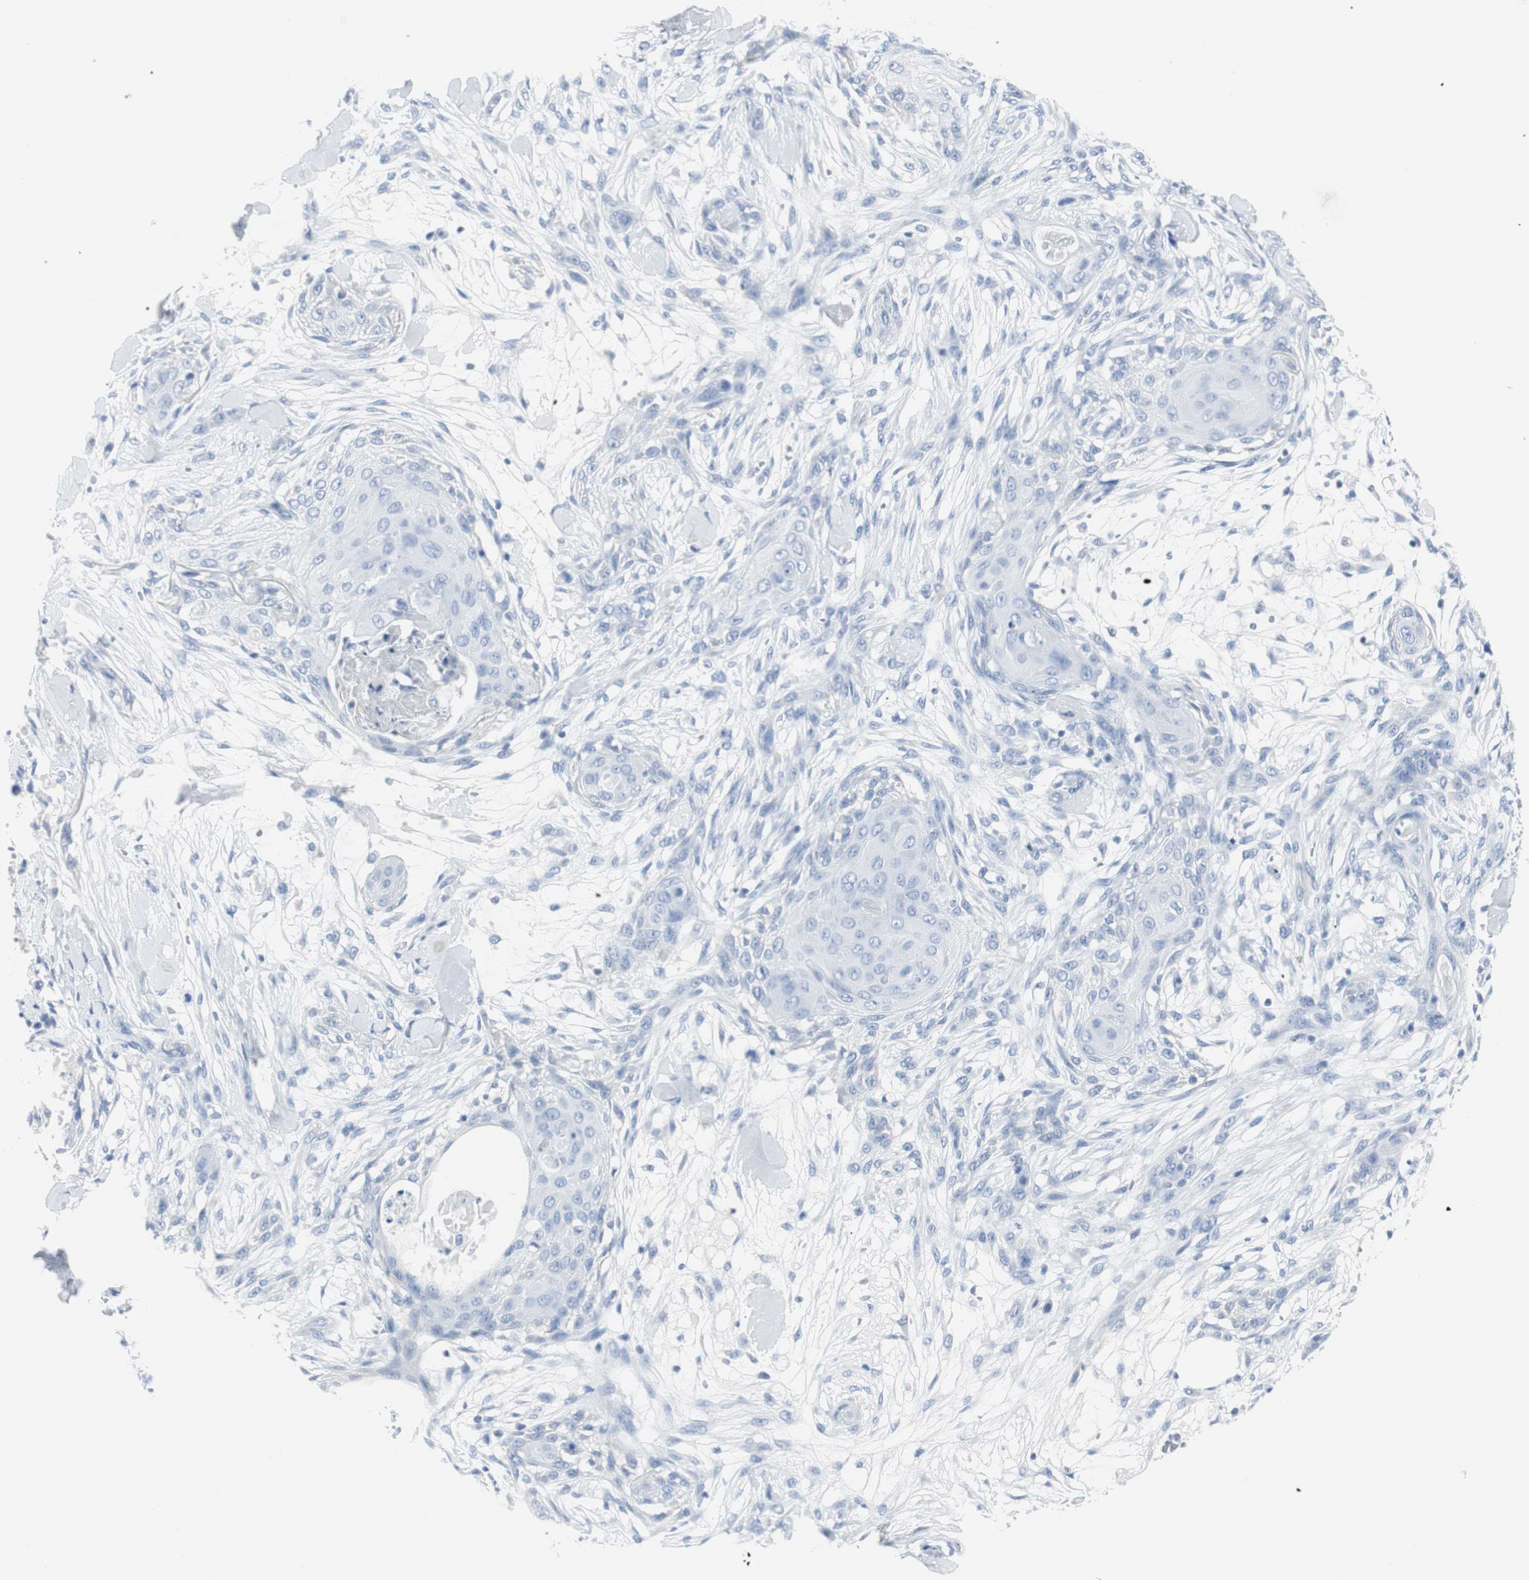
{"staining": {"intensity": "negative", "quantity": "none", "location": "none"}, "tissue": "skin cancer", "cell_type": "Tumor cells", "image_type": "cancer", "snomed": [{"axis": "morphology", "description": "Squamous cell carcinoma, NOS"}, {"axis": "topography", "description": "Skin"}], "caption": "Micrograph shows no significant protein positivity in tumor cells of skin cancer (squamous cell carcinoma). (Brightfield microscopy of DAB (3,3'-diaminobenzidine) immunohistochemistry at high magnification).", "gene": "GAP43", "patient": {"sex": "female", "age": 59}}